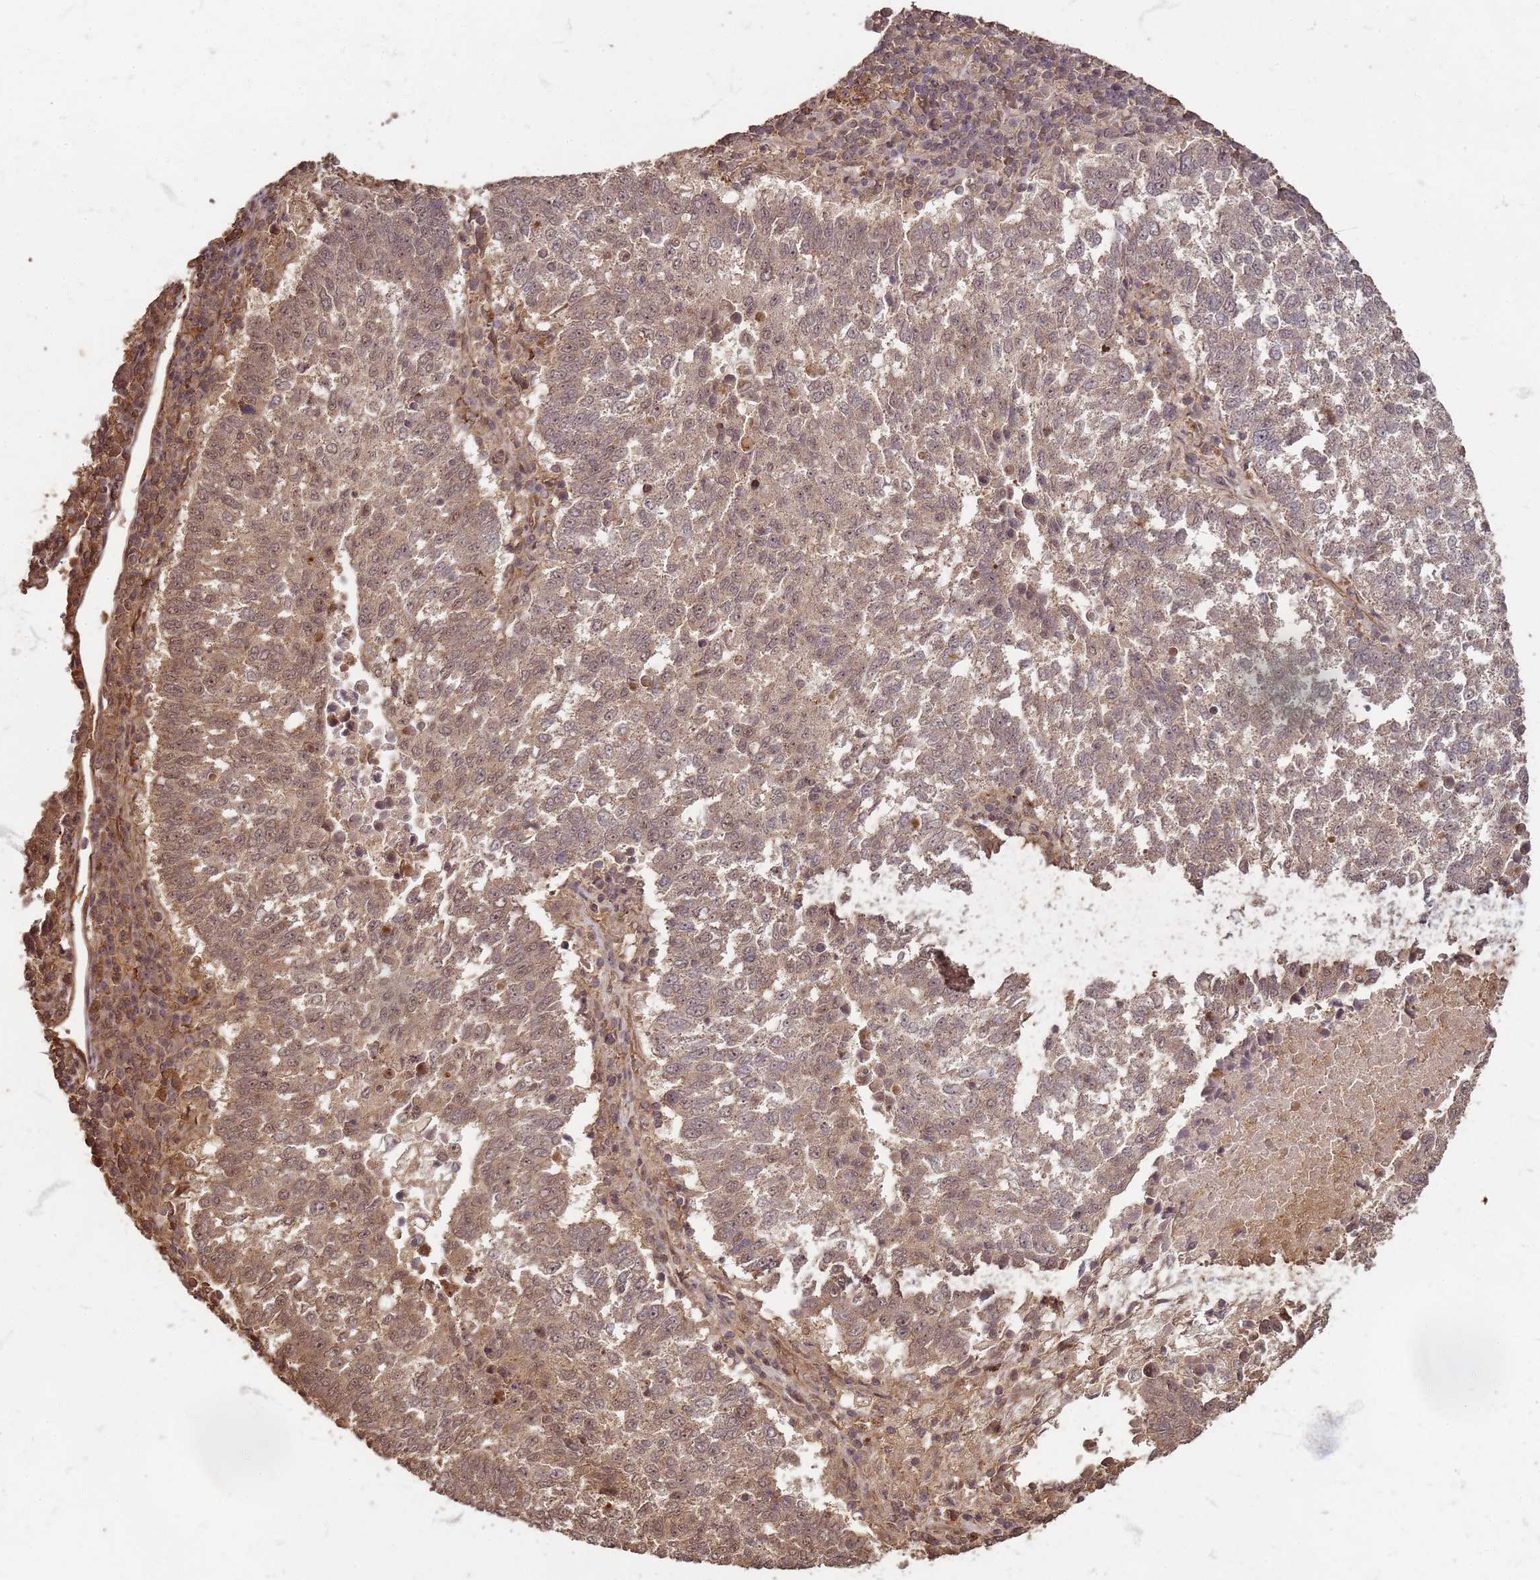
{"staining": {"intensity": "moderate", "quantity": "25%-75%", "location": "cytoplasmic/membranous,nuclear"}, "tissue": "lung cancer", "cell_type": "Tumor cells", "image_type": "cancer", "snomed": [{"axis": "morphology", "description": "Squamous cell carcinoma, NOS"}, {"axis": "topography", "description": "Lung"}], "caption": "Tumor cells exhibit medium levels of moderate cytoplasmic/membranous and nuclear positivity in about 25%-75% of cells in lung cancer.", "gene": "KIF26A", "patient": {"sex": "male", "age": 73}}